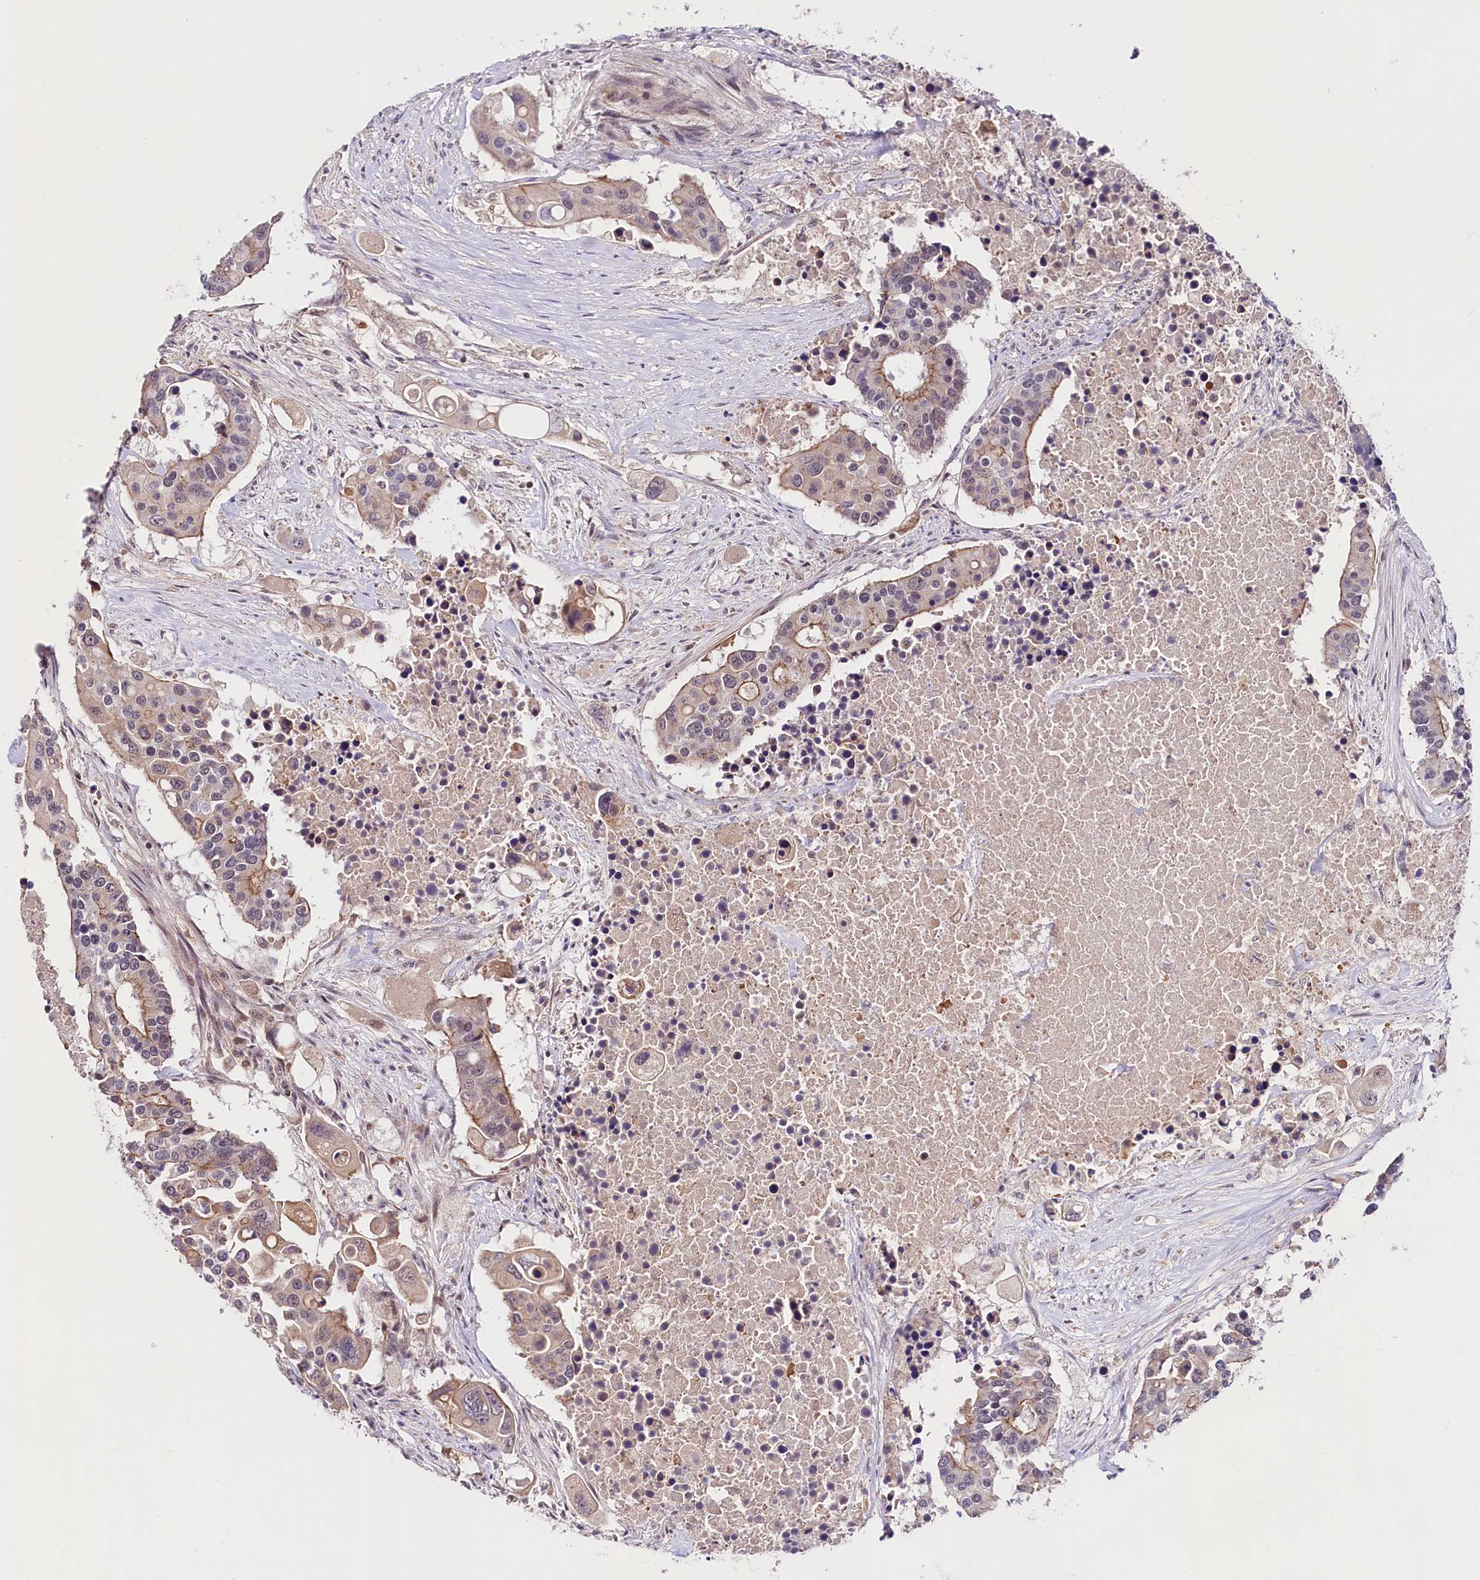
{"staining": {"intensity": "moderate", "quantity": "25%-75%", "location": "cytoplasmic/membranous"}, "tissue": "colorectal cancer", "cell_type": "Tumor cells", "image_type": "cancer", "snomed": [{"axis": "morphology", "description": "Adenocarcinoma, NOS"}, {"axis": "topography", "description": "Colon"}], "caption": "The photomicrograph displays staining of colorectal cancer (adenocarcinoma), revealing moderate cytoplasmic/membranous protein positivity (brown color) within tumor cells. (IHC, brightfield microscopy, high magnification).", "gene": "TAFAZZIN", "patient": {"sex": "male", "age": 77}}